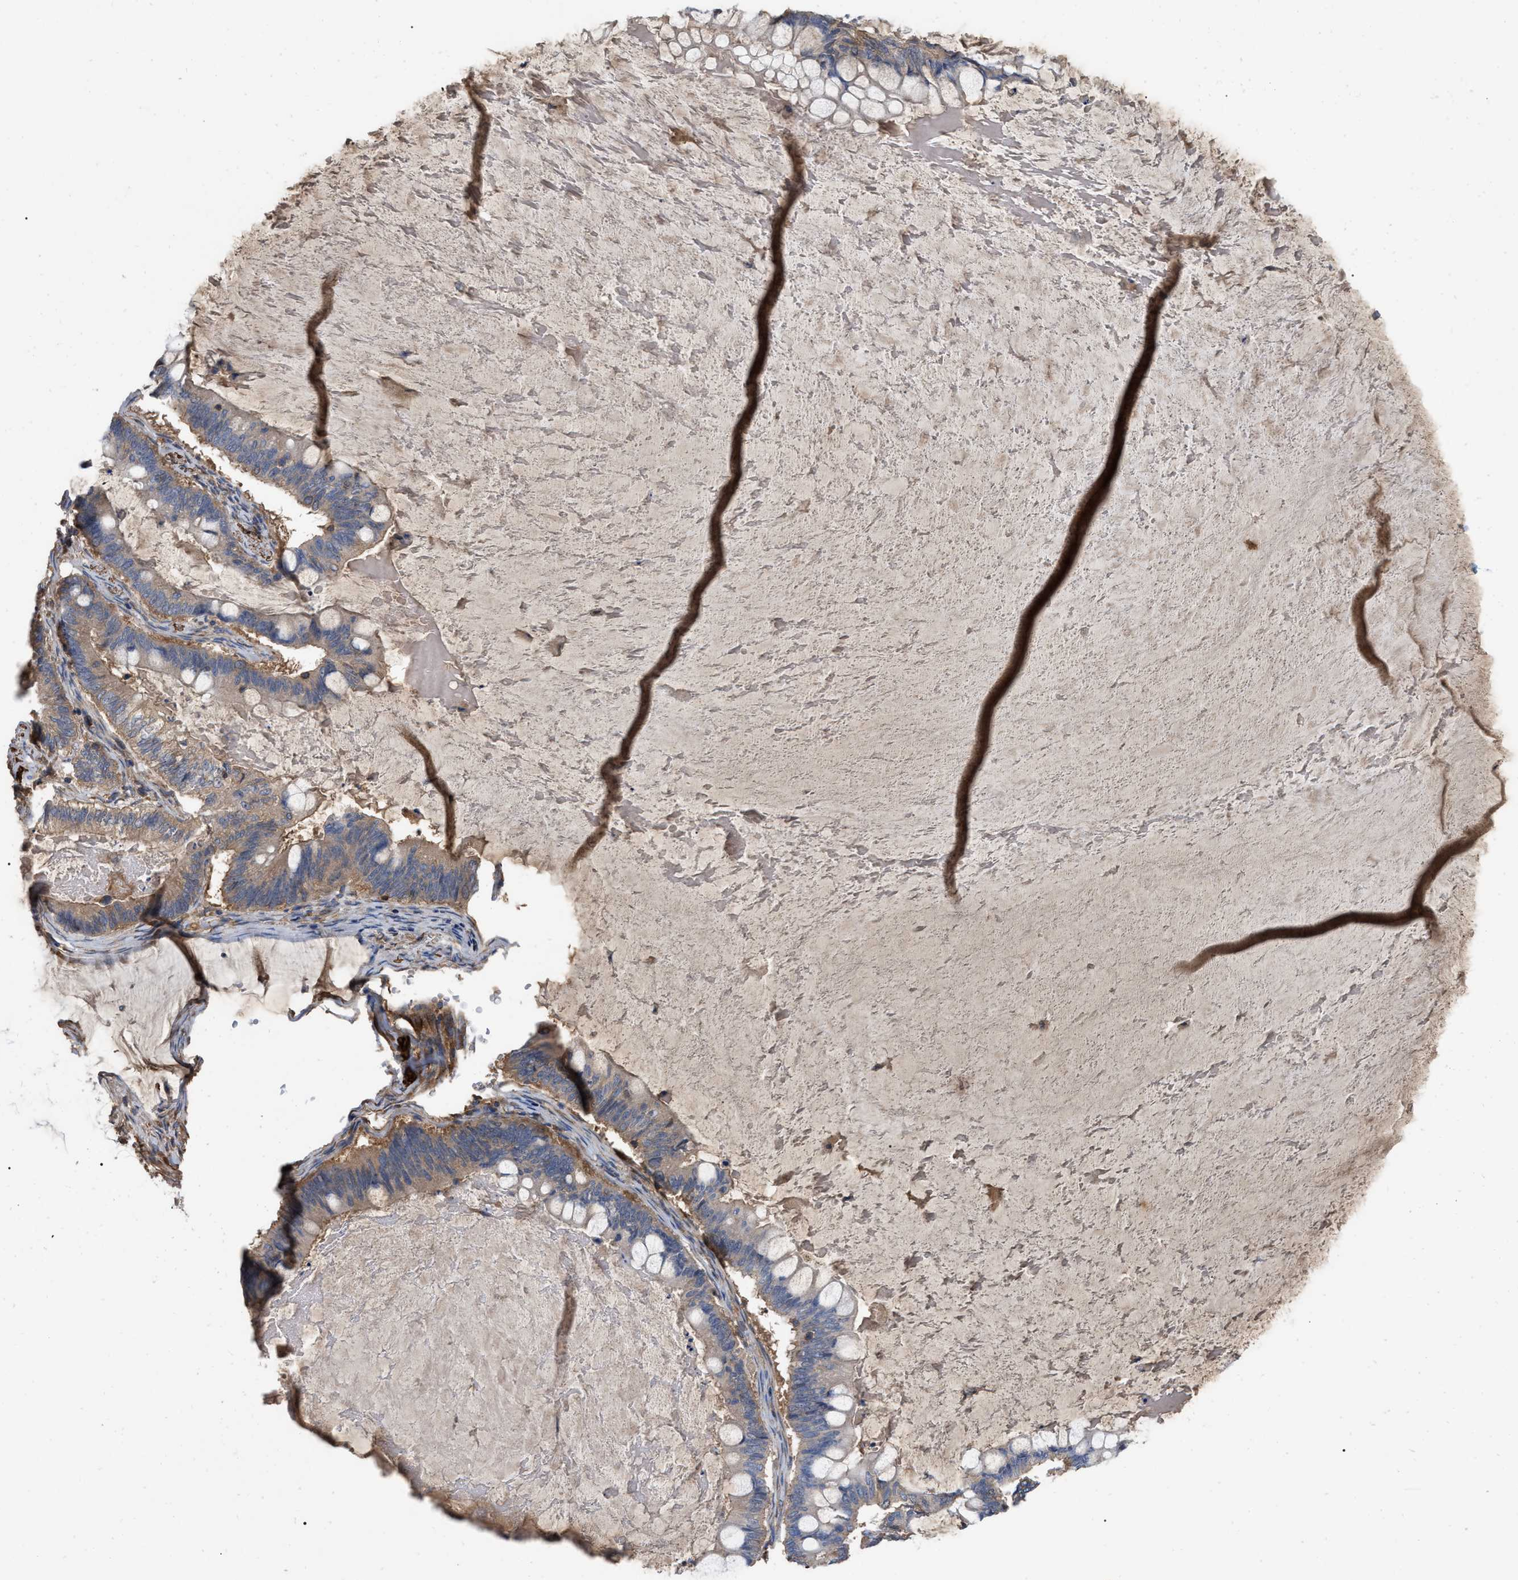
{"staining": {"intensity": "weak", "quantity": ">75%", "location": "cytoplasmic/membranous"}, "tissue": "ovarian cancer", "cell_type": "Tumor cells", "image_type": "cancer", "snomed": [{"axis": "morphology", "description": "Cystadenocarcinoma, mucinous, NOS"}, {"axis": "topography", "description": "Ovary"}], "caption": "DAB (3,3'-diaminobenzidine) immunohistochemical staining of ovarian cancer (mucinous cystadenocarcinoma) exhibits weak cytoplasmic/membranous protein expression in about >75% of tumor cells.", "gene": "RABEP1", "patient": {"sex": "female", "age": 61}}